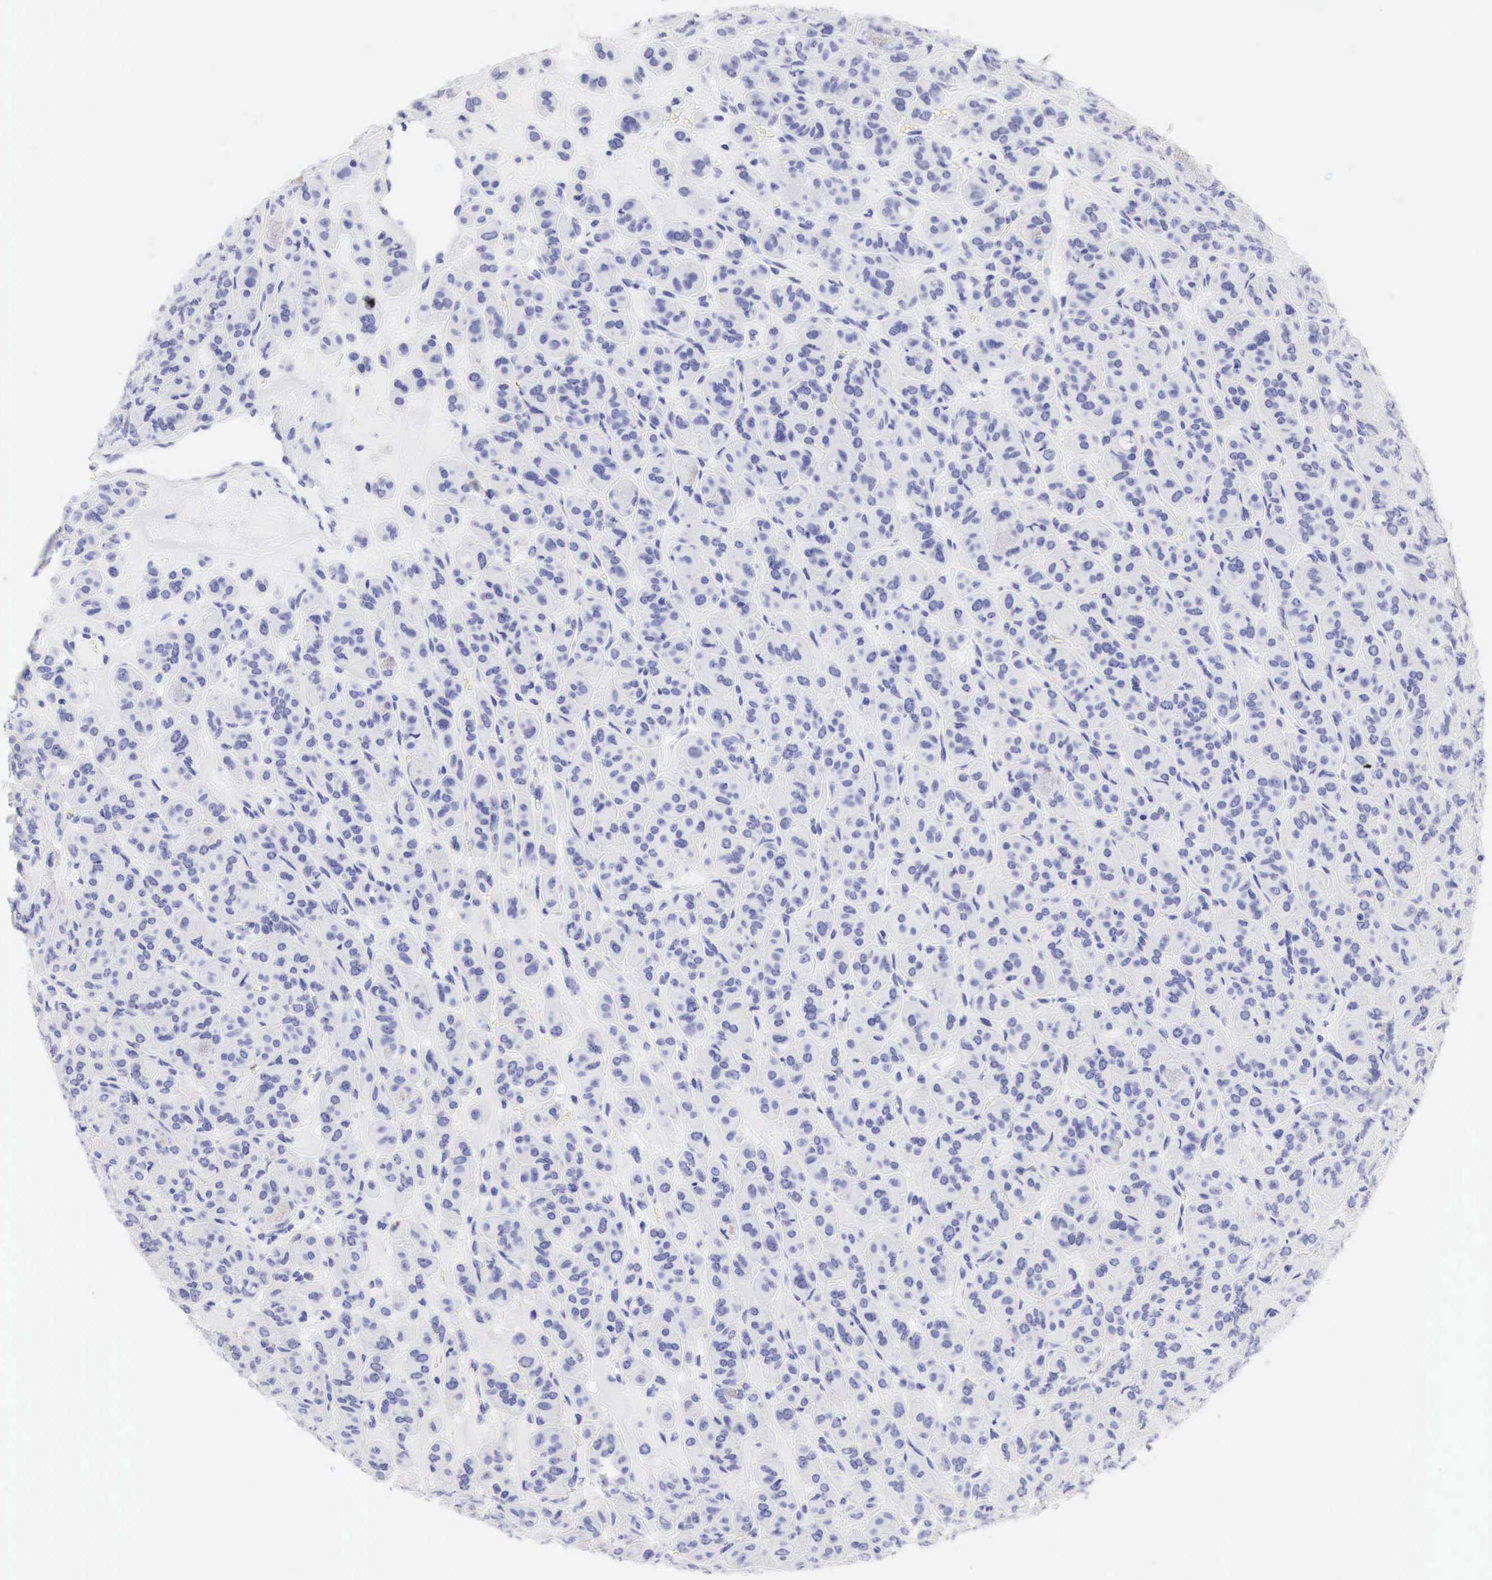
{"staining": {"intensity": "negative", "quantity": "none", "location": "none"}, "tissue": "thyroid cancer", "cell_type": "Tumor cells", "image_type": "cancer", "snomed": [{"axis": "morphology", "description": "Follicular adenoma carcinoma, NOS"}, {"axis": "topography", "description": "Thyroid gland"}], "caption": "Thyroid cancer (follicular adenoma carcinoma) stained for a protein using IHC displays no positivity tumor cells.", "gene": "TYR", "patient": {"sex": "female", "age": 71}}